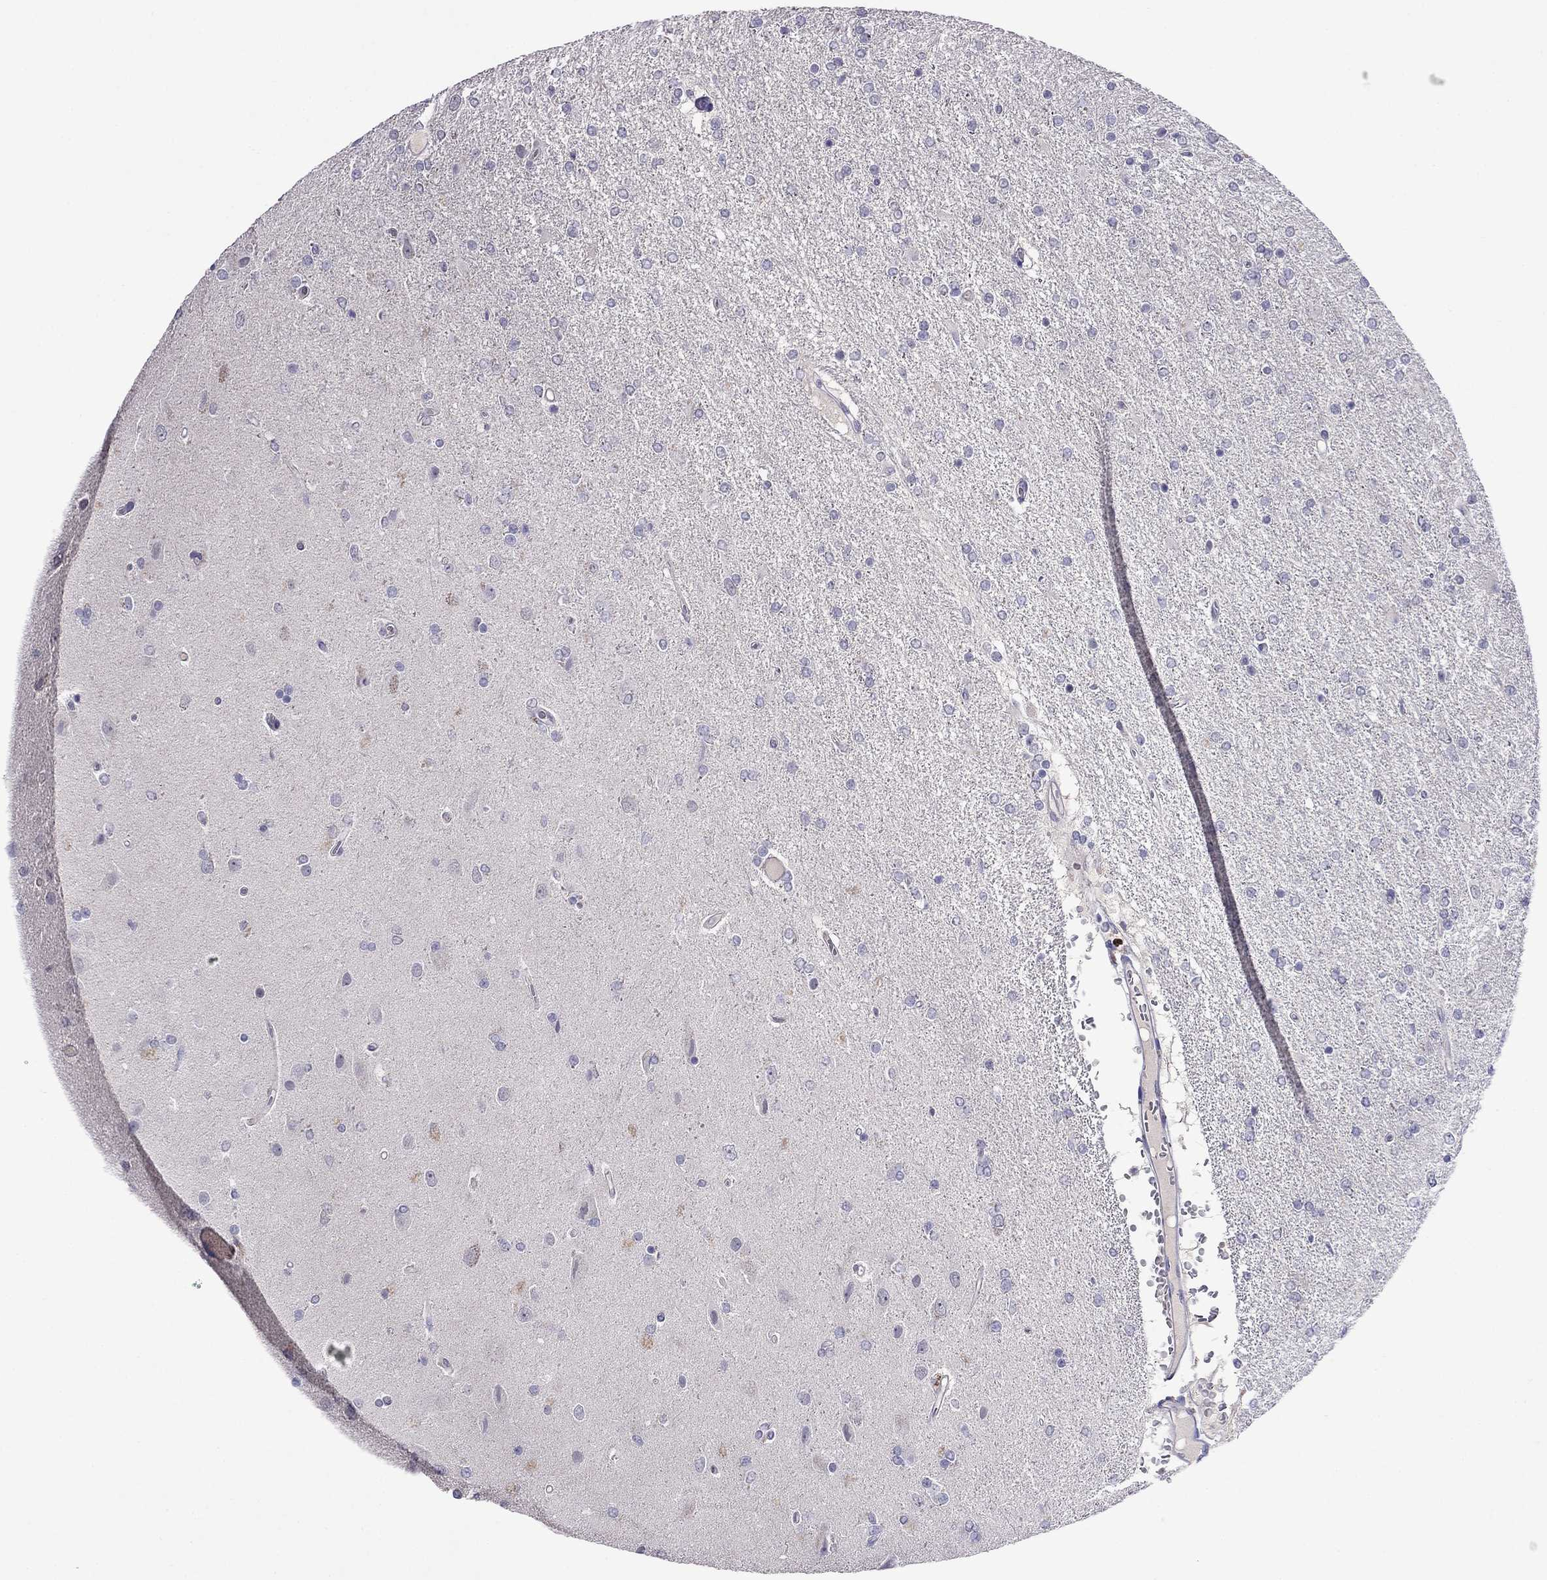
{"staining": {"intensity": "negative", "quantity": "none", "location": "none"}, "tissue": "glioma", "cell_type": "Tumor cells", "image_type": "cancer", "snomed": [{"axis": "morphology", "description": "Glioma, malignant, High grade"}, {"axis": "topography", "description": "Cerebral cortex"}], "caption": "Tumor cells are negative for protein expression in human high-grade glioma (malignant). The staining was performed using DAB (3,3'-diaminobenzidine) to visualize the protein expression in brown, while the nuclei were stained in blue with hematoxylin (Magnification: 20x).", "gene": "STAR", "patient": {"sex": "male", "age": 70}}